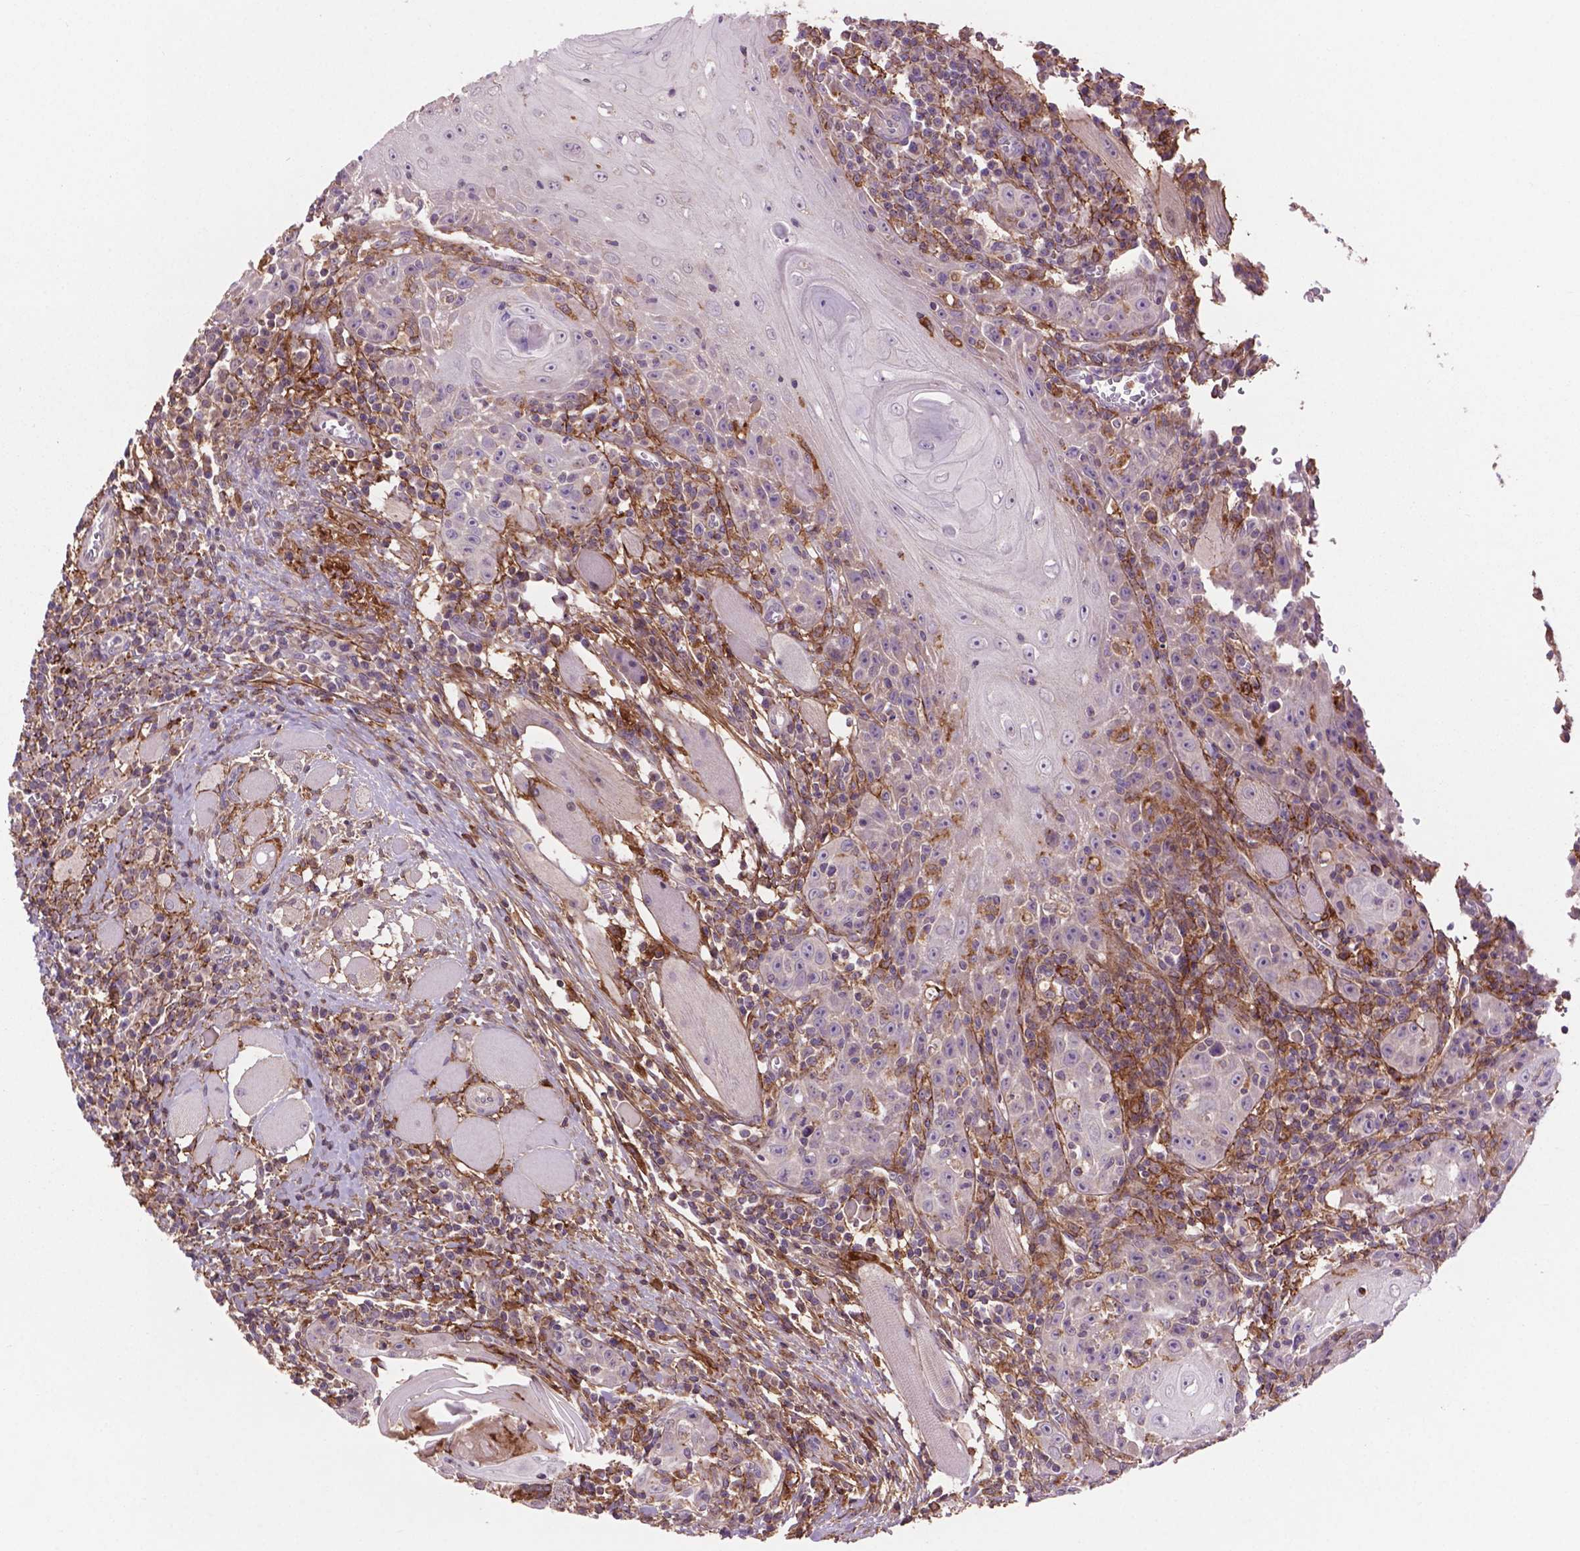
{"staining": {"intensity": "negative", "quantity": "none", "location": "none"}, "tissue": "head and neck cancer", "cell_type": "Tumor cells", "image_type": "cancer", "snomed": [{"axis": "morphology", "description": "Normal tissue, NOS"}, {"axis": "morphology", "description": "Squamous cell carcinoma, NOS"}, {"axis": "topography", "description": "Oral tissue"}, {"axis": "topography", "description": "Head-Neck"}], "caption": "This is an immunohistochemistry photomicrograph of human head and neck cancer. There is no staining in tumor cells.", "gene": "LRRC3C", "patient": {"sex": "male", "age": 52}}